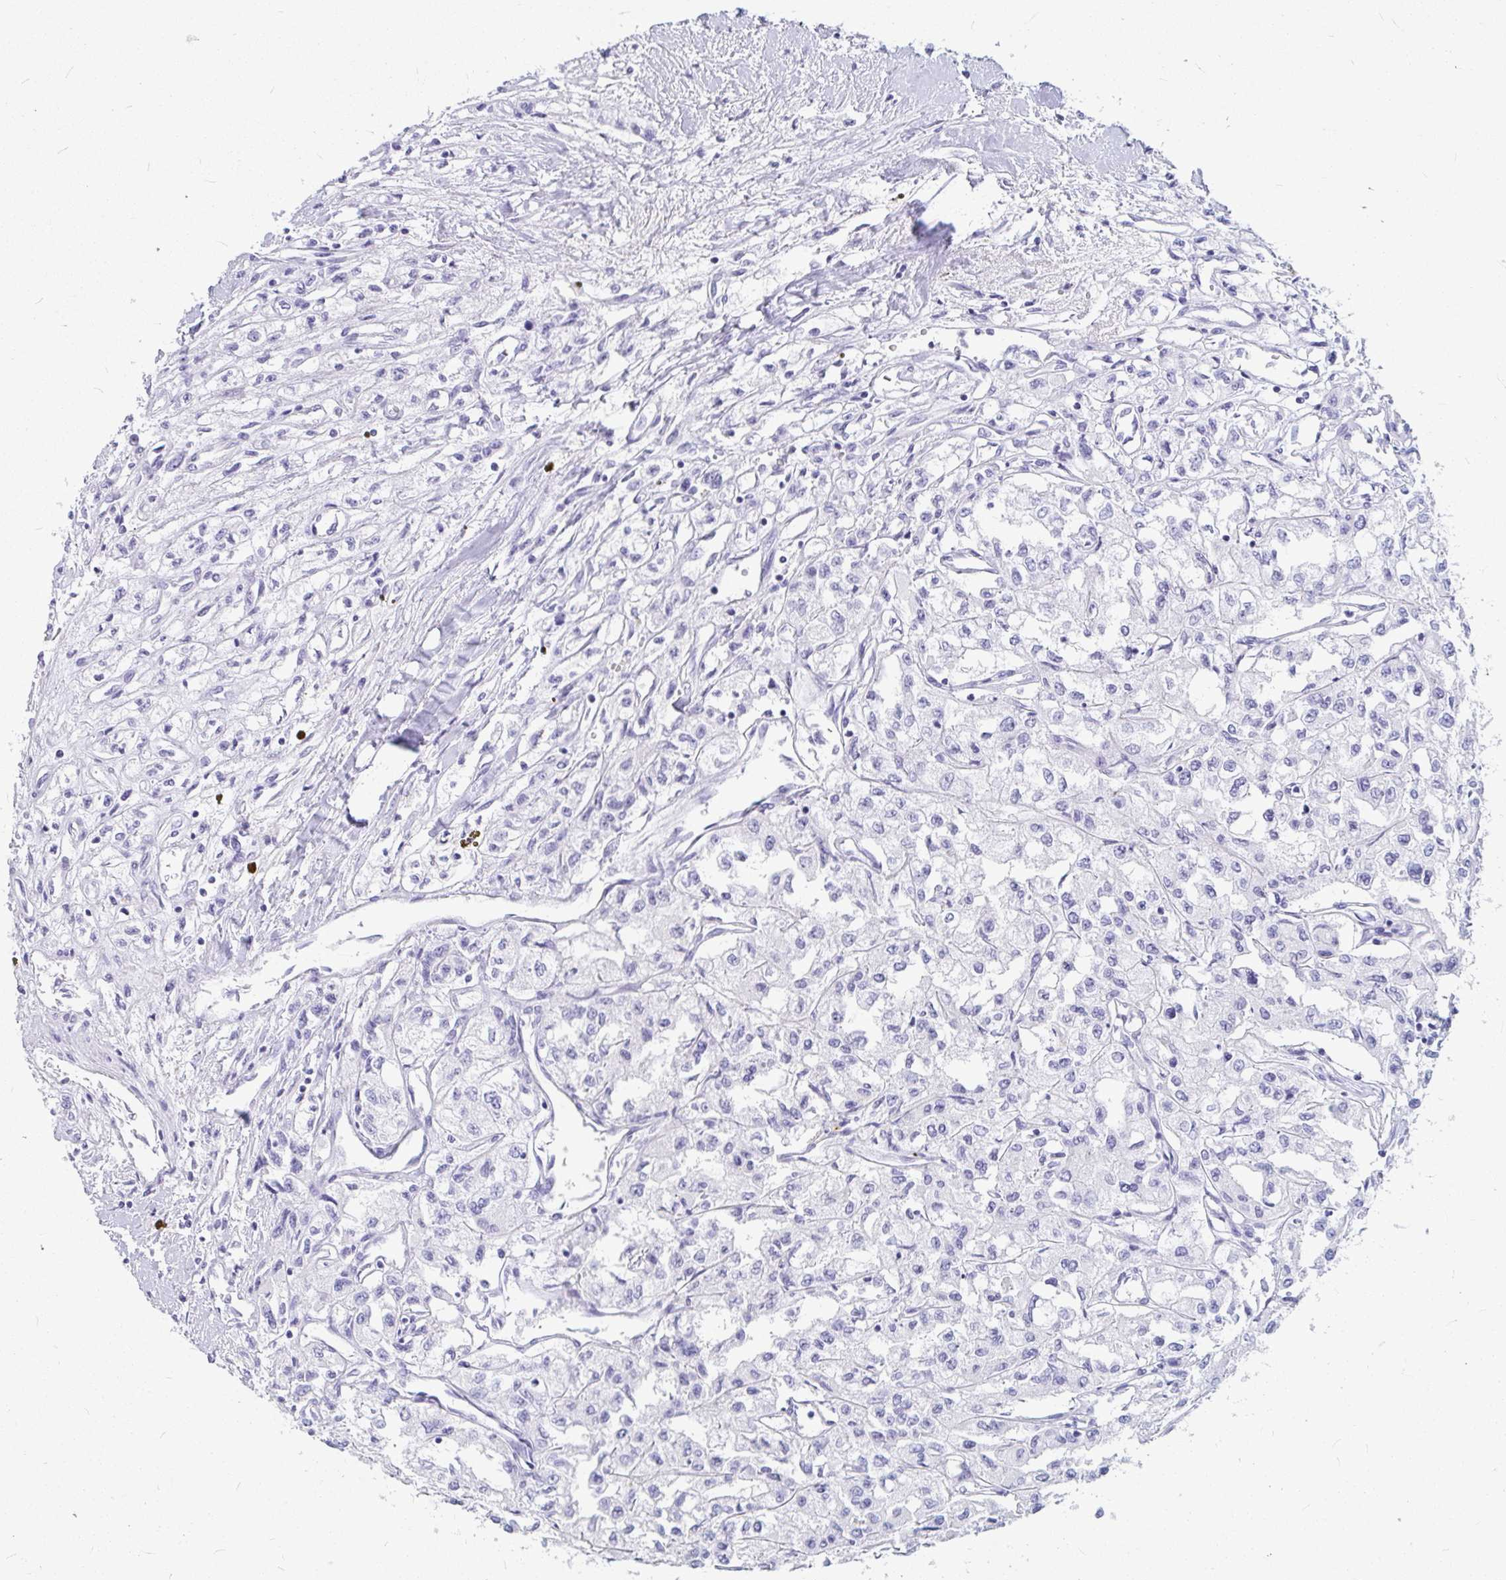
{"staining": {"intensity": "negative", "quantity": "none", "location": "none"}, "tissue": "renal cancer", "cell_type": "Tumor cells", "image_type": "cancer", "snomed": [{"axis": "morphology", "description": "Adenocarcinoma, NOS"}, {"axis": "topography", "description": "Kidney"}], "caption": "This is an immunohistochemistry (IHC) photomicrograph of human renal cancer. There is no positivity in tumor cells.", "gene": "OR5J2", "patient": {"sex": "male", "age": 56}}